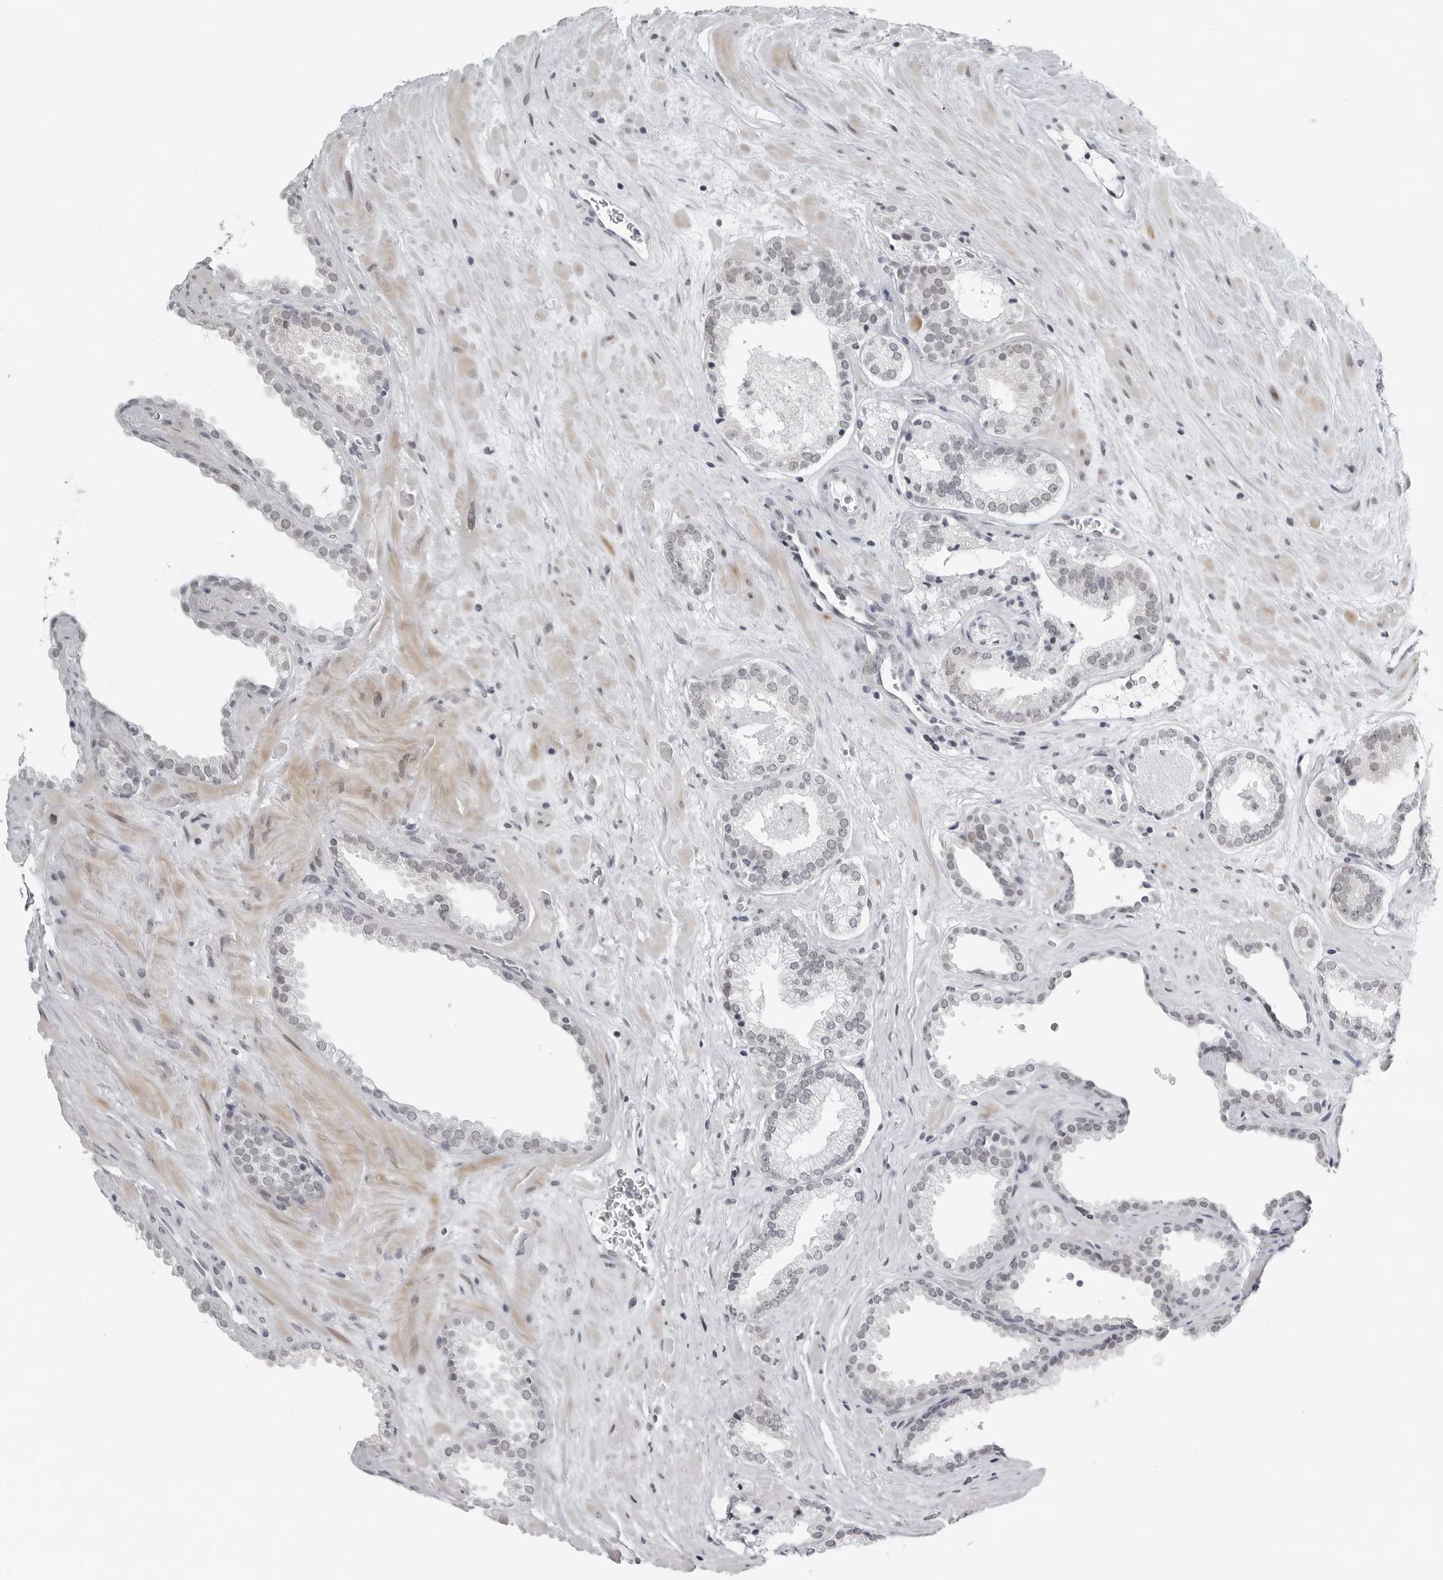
{"staining": {"intensity": "negative", "quantity": "none", "location": "none"}, "tissue": "prostate cancer", "cell_type": "Tumor cells", "image_type": "cancer", "snomed": [{"axis": "morphology", "description": "Adenocarcinoma, Low grade"}, {"axis": "topography", "description": "Prostate"}], "caption": "DAB (3,3'-diaminobenzidine) immunohistochemical staining of prostate adenocarcinoma (low-grade) reveals no significant expression in tumor cells. The staining was performed using DAB to visualize the protein expression in brown, while the nuclei were stained in blue with hematoxylin (Magnification: 20x).", "gene": "PPP1R42", "patient": {"sex": "male", "age": 62}}